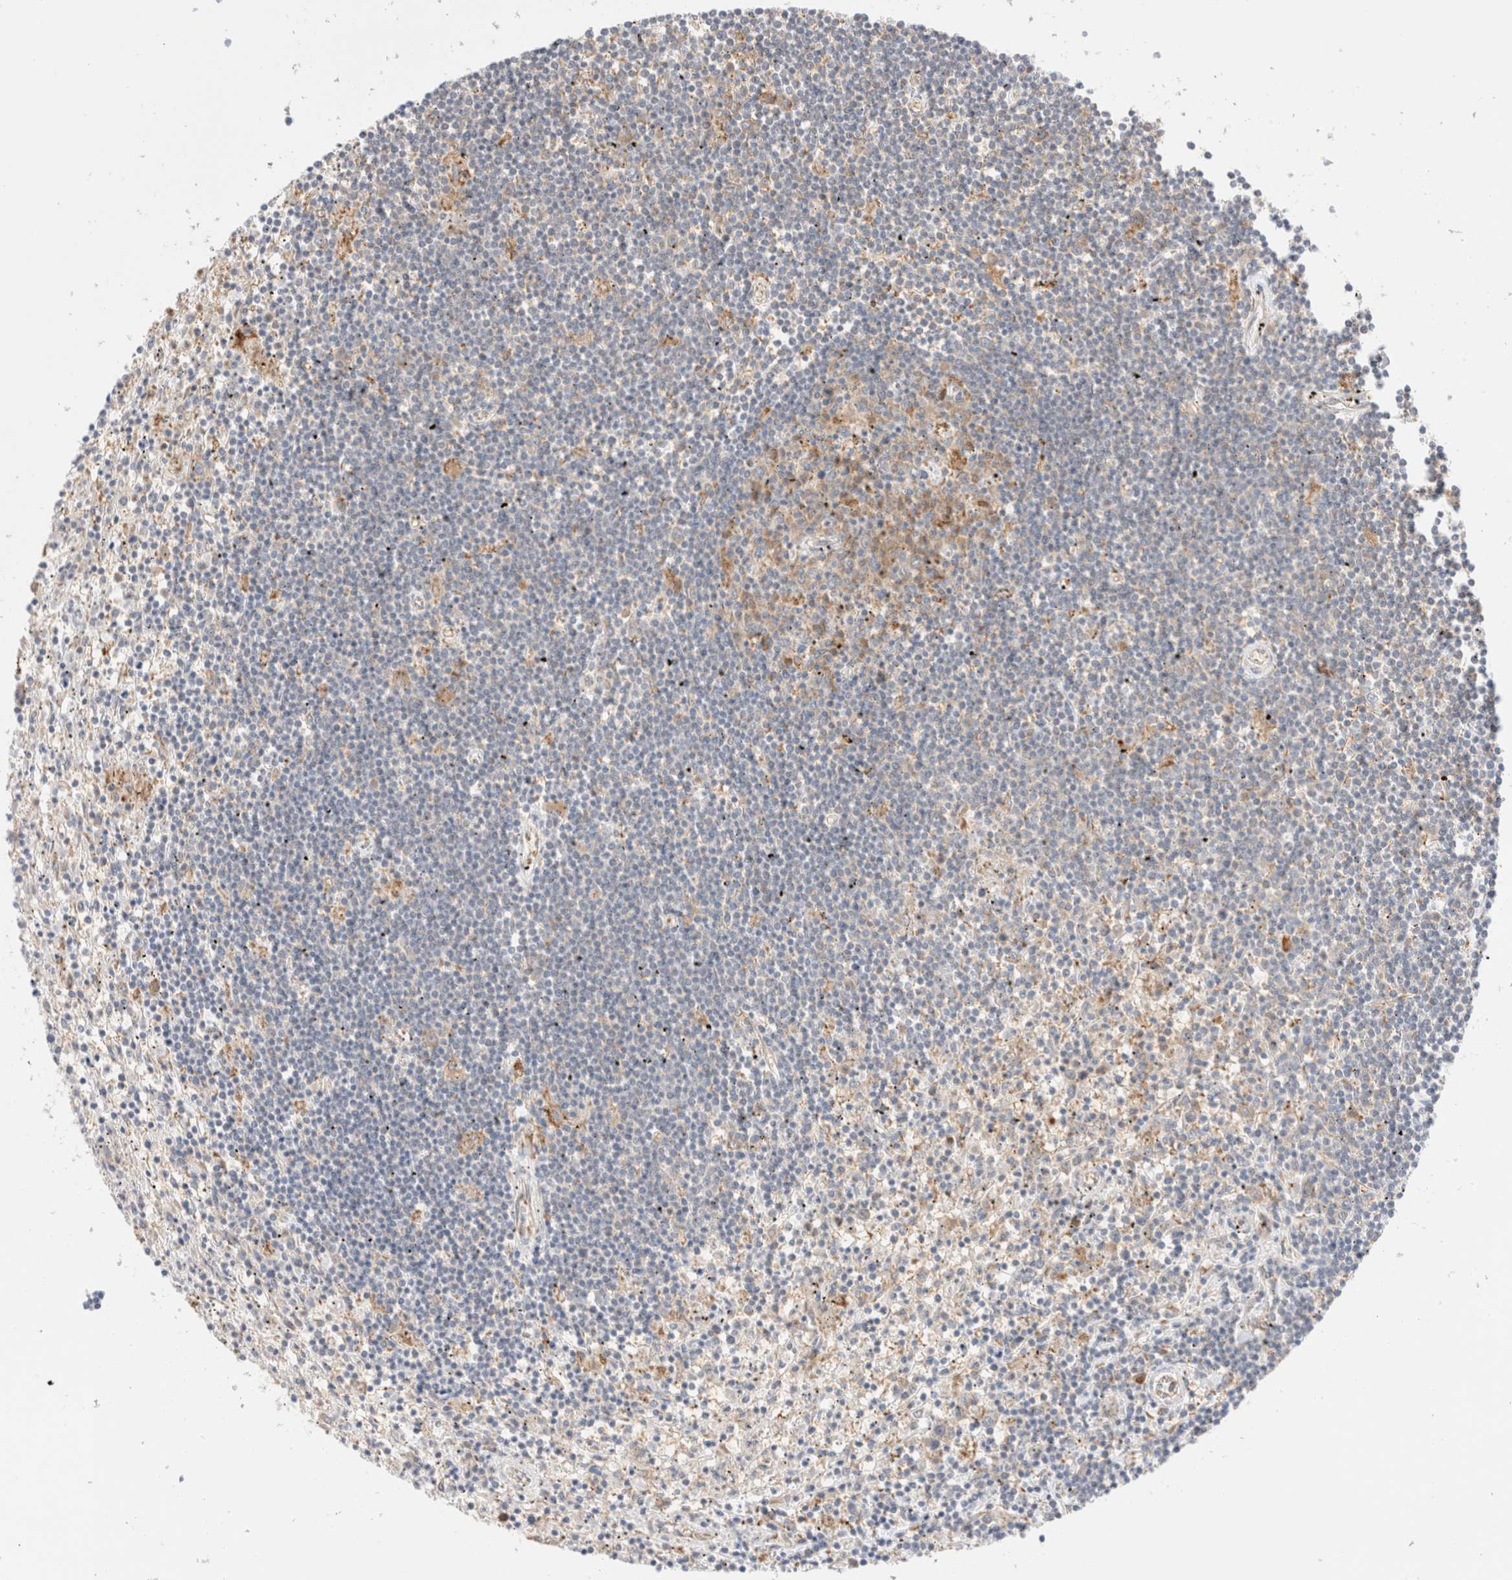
{"staining": {"intensity": "weak", "quantity": "<25%", "location": "cytoplasmic/membranous"}, "tissue": "lymphoma", "cell_type": "Tumor cells", "image_type": "cancer", "snomed": [{"axis": "morphology", "description": "Malignant lymphoma, non-Hodgkin's type, Low grade"}, {"axis": "topography", "description": "Spleen"}], "caption": "DAB (3,3'-diaminobenzidine) immunohistochemical staining of human lymphoma demonstrates no significant expression in tumor cells.", "gene": "UTS2B", "patient": {"sex": "male", "age": 76}}